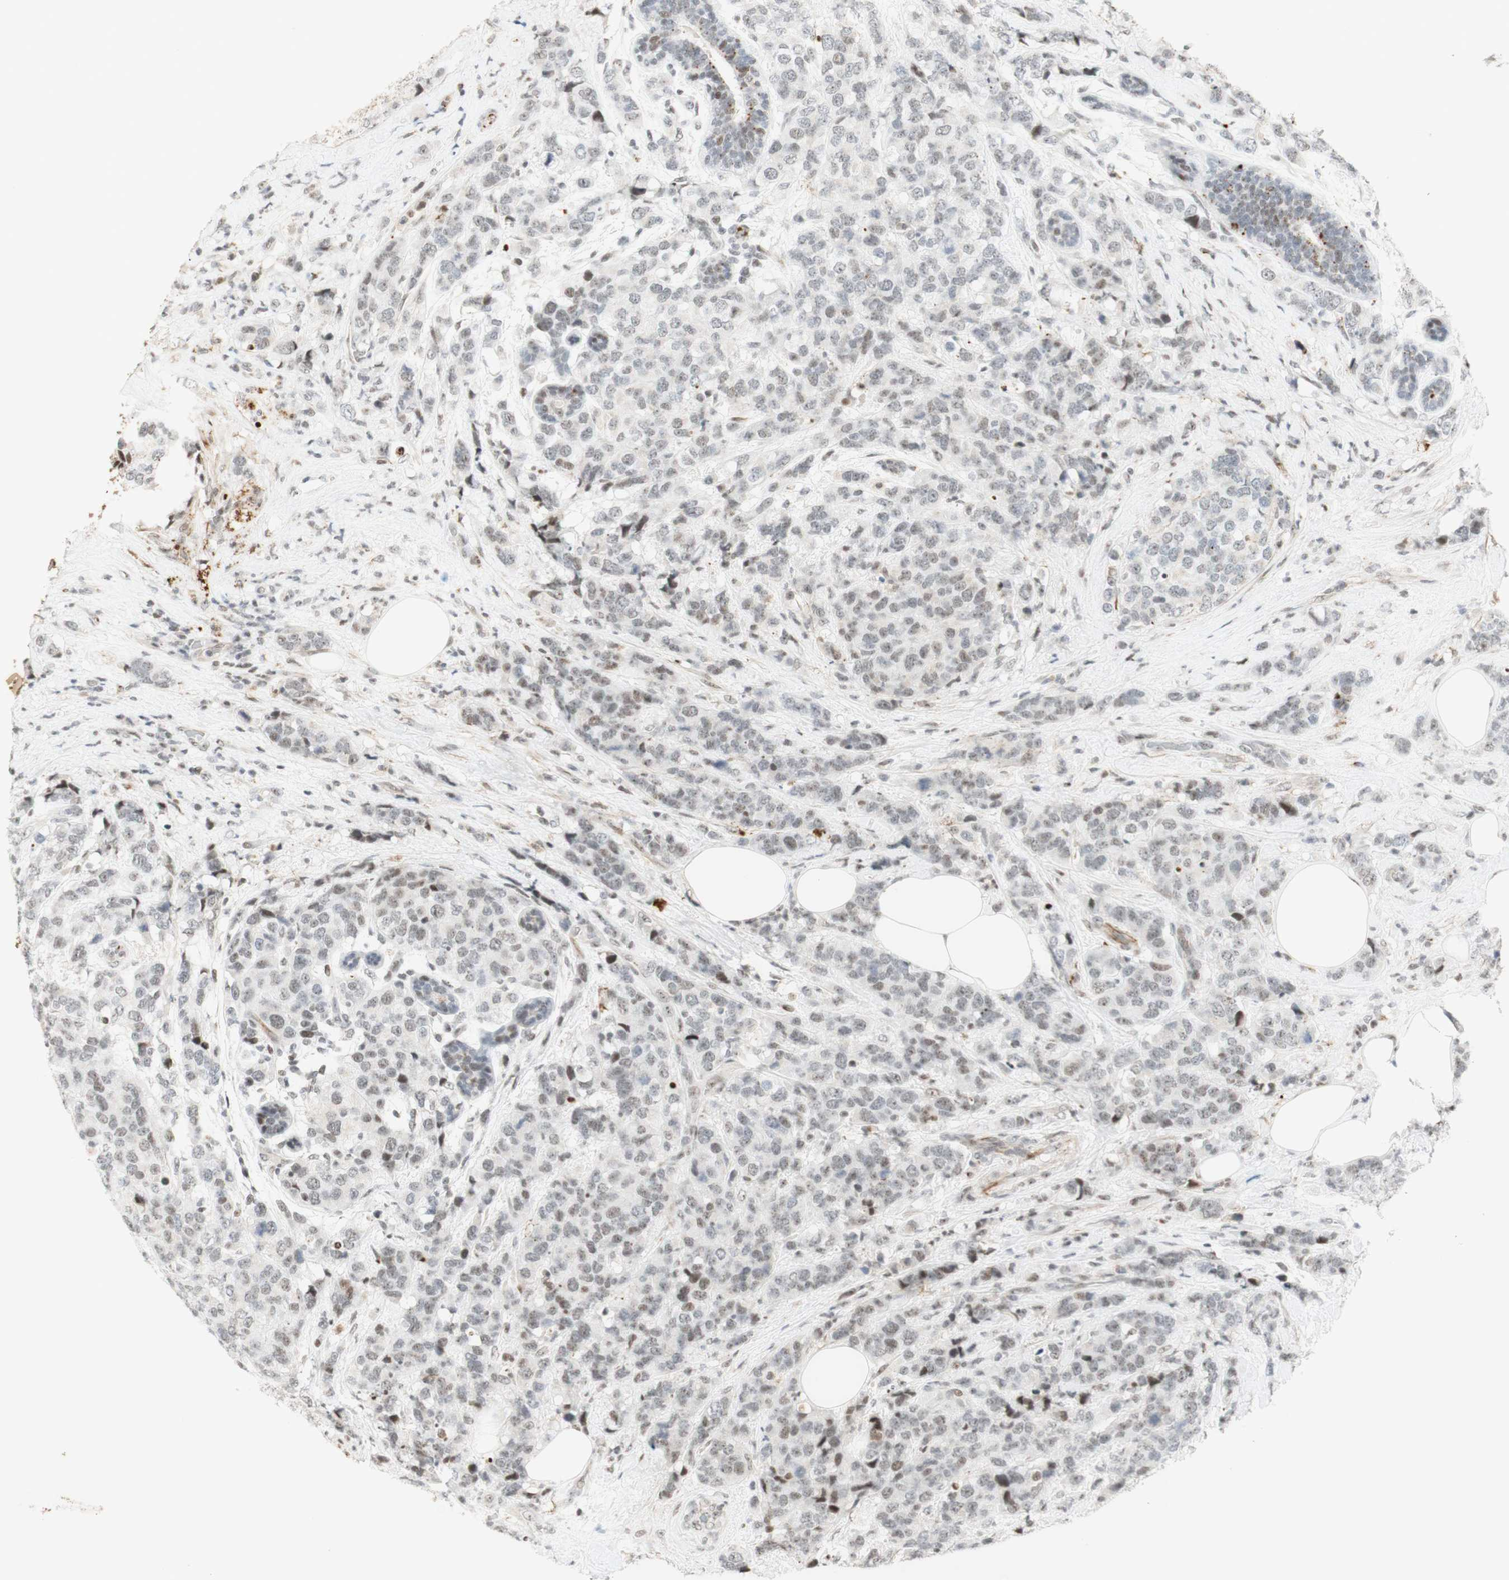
{"staining": {"intensity": "moderate", "quantity": ">75%", "location": "nuclear"}, "tissue": "breast cancer", "cell_type": "Tumor cells", "image_type": "cancer", "snomed": [{"axis": "morphology", "description": "Lobular carcinoma"}, {"axis": "topography", "description": "Breast"}], "caption": "Breast cancer (lobular carcinoma) stained with immunohistochemistry (IHC) exhibits moderate nuclear expression in approximately >75% of tumor cells.", "gene": "IRF1", "patient": {"sex": "female", "age": 59}}